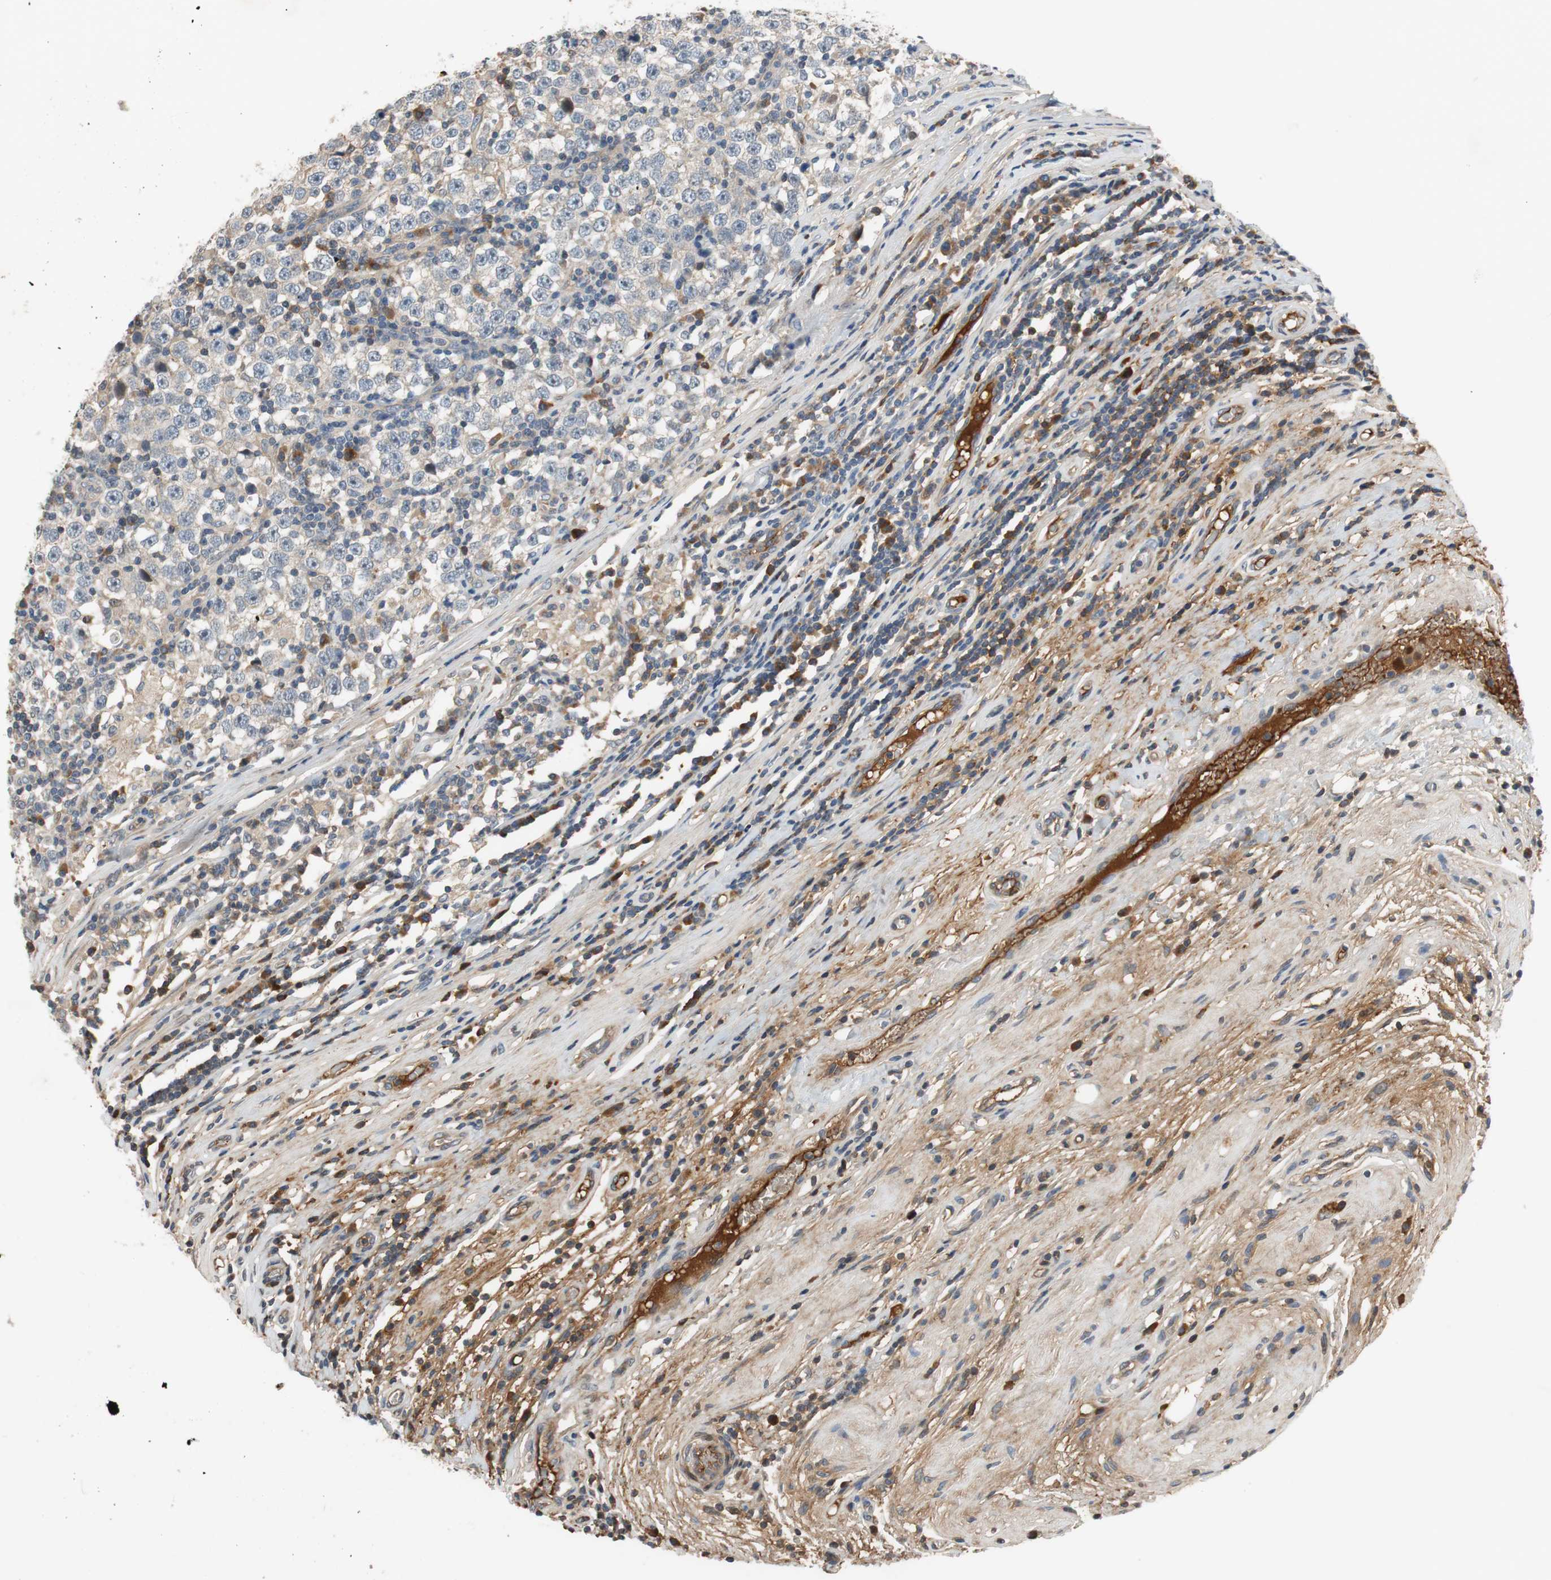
{"staining": {"intensity": "negative", "quantity": "none", "location": "none"}, "tissue": "testis cancer", "cell_type": "Tumor cells", "image_type": "cancer", "snomed": [{"axis": "morphology", "description": "Seminoma, NOS"}, {"axis": "topography", "description": "Testis"}], "caption": "This is an immunohistochemistry (IHC) micrograph of testis seminoma. There is no expression in tumor cells.", "gene": "C4A", "patient": {"sex": "male", "age": 43}}